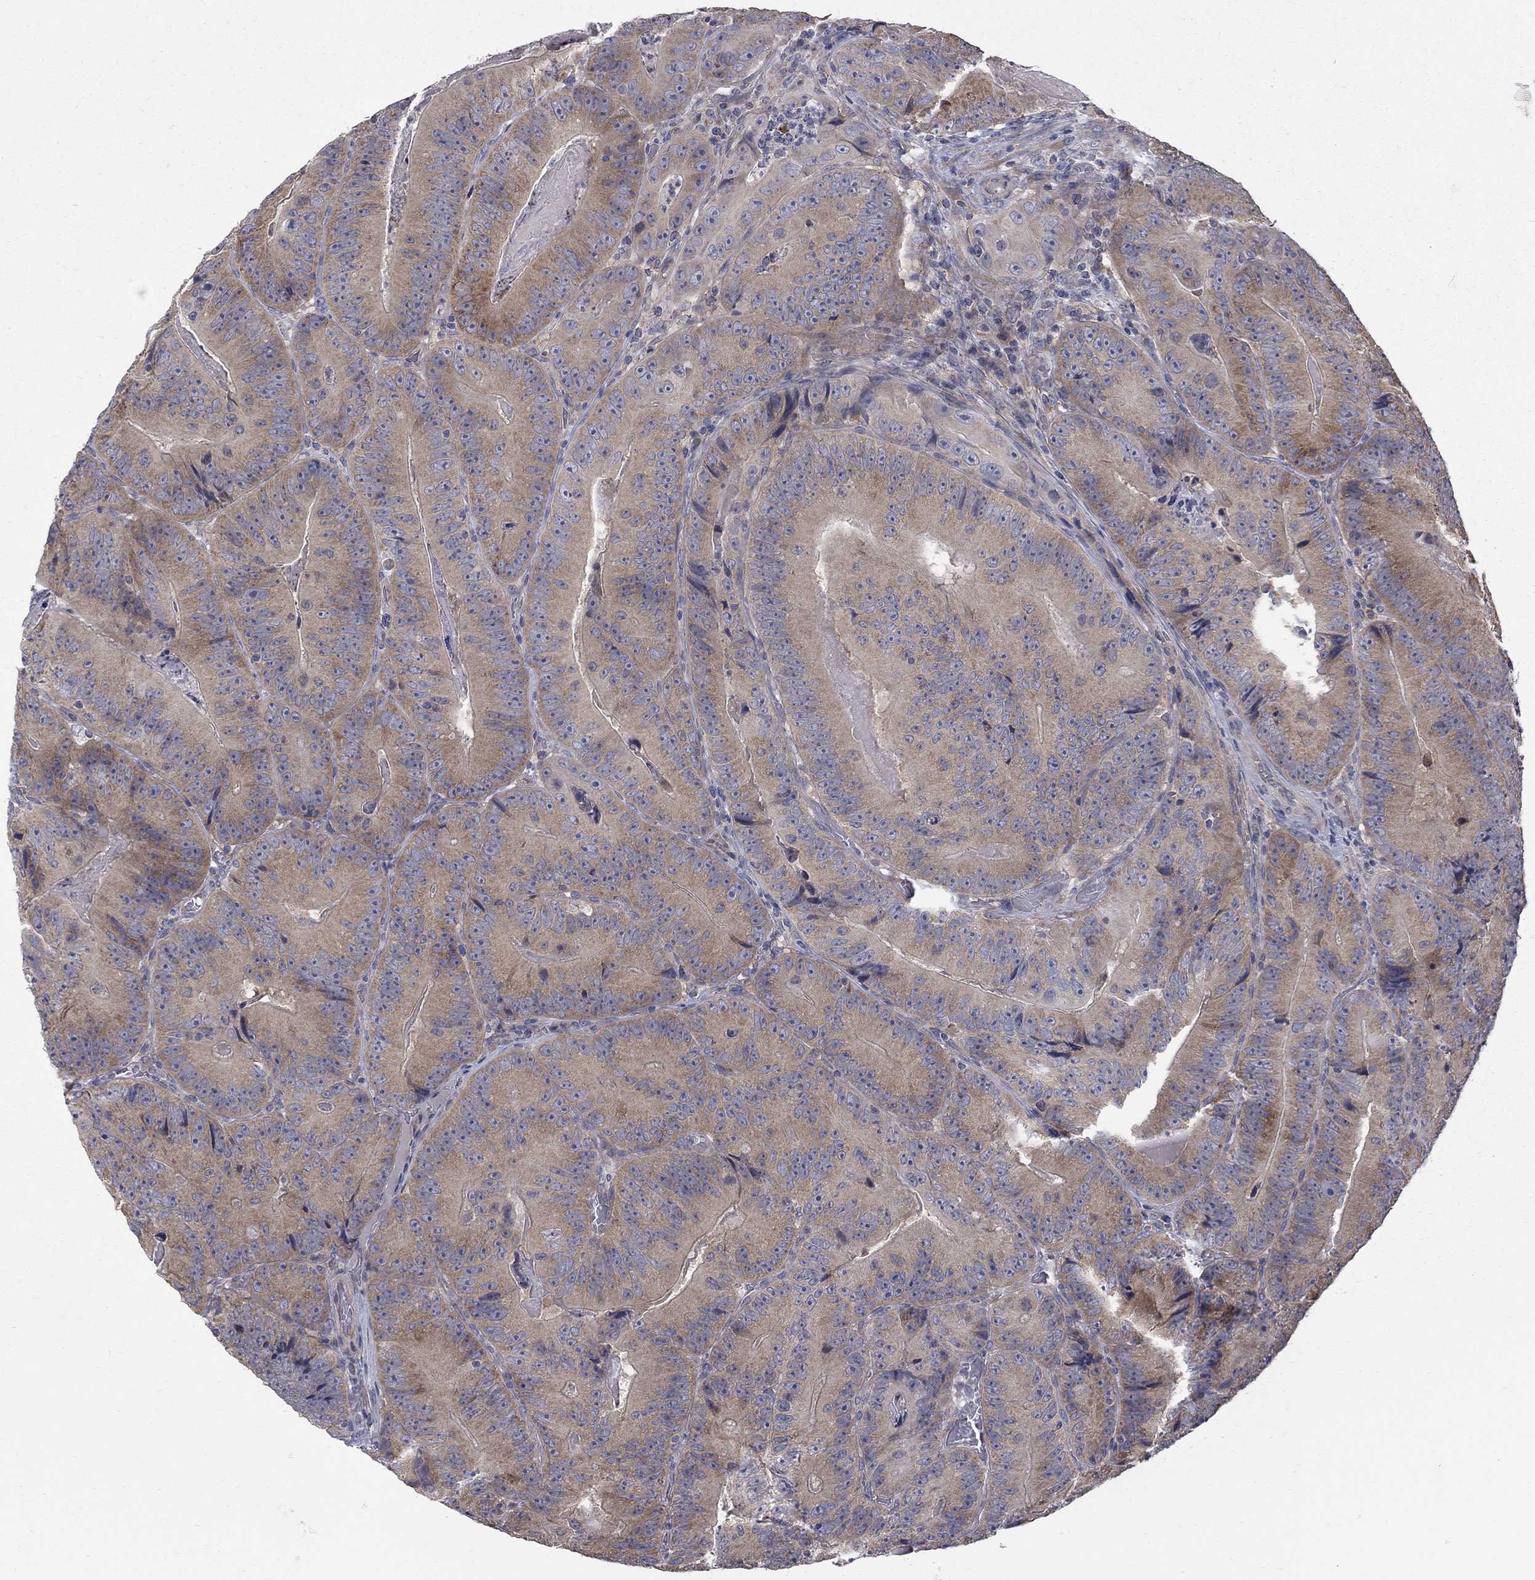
{"staining": {"intensity": "moderate", "quantity": "25%-75%", "location": "cytoplasmic/membranous"}, "tissue": "colorectal cancer", "cell_type": "Tumor cells", "image_type": "cancer", "snomed": [{"axis": "morphology", "description": "Adenocarcinoma, NOS"}, {"axis": "topography", "description": "Colon"}], "caption": "Tumor cells exhibit medium levels of moderate cytoplasmic/membranous staining in about 25%-75% of cells in colorectal cancer (adenocarcinoma). The staining is performed using DAB brown chromogen to label protein expression. The nuclei are counter-stained blue using hematoxylin.", "gene": "SH2B1", "patient": {"sex": "female", "age": 86}}